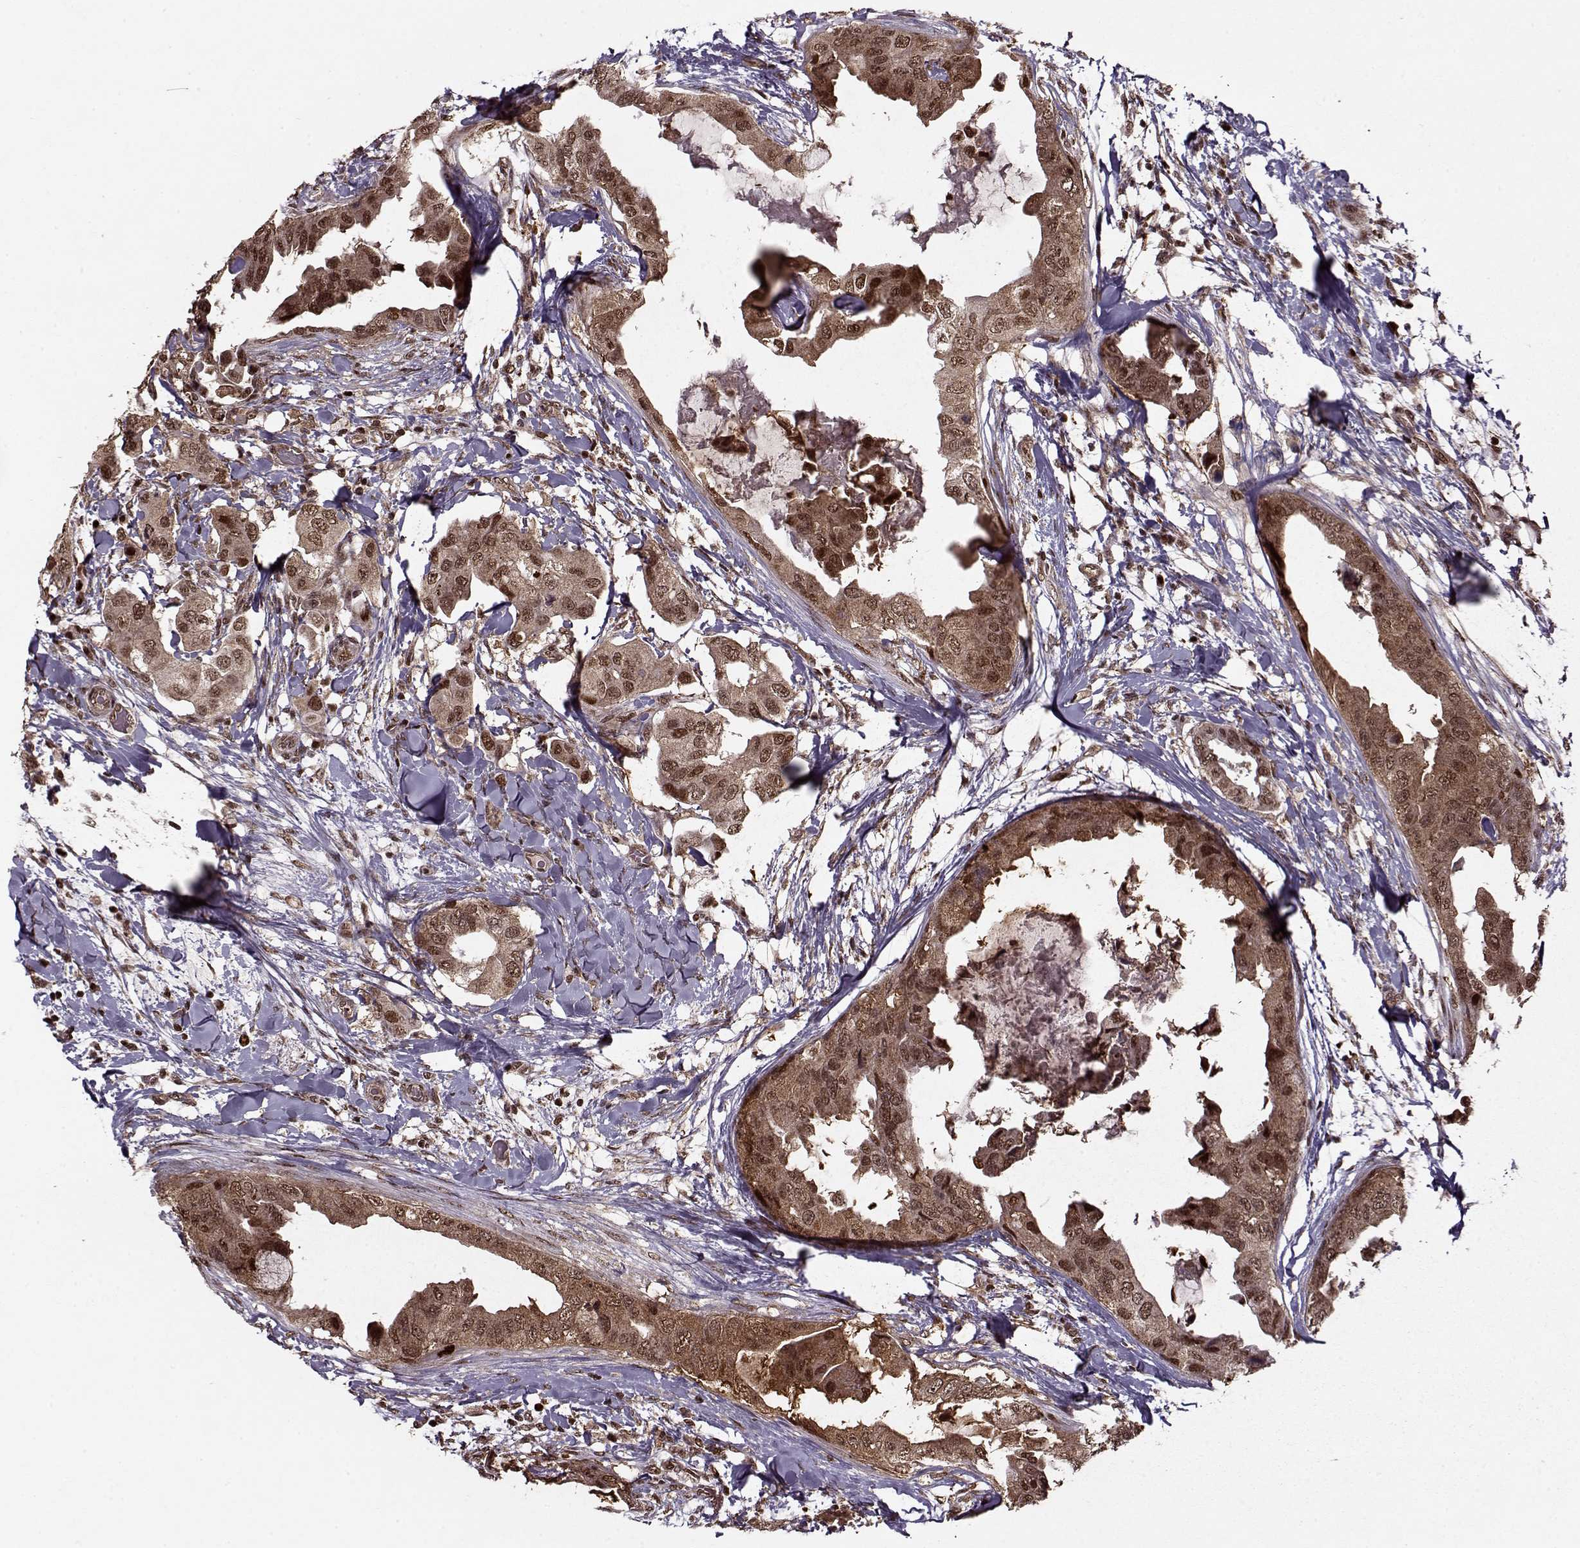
{"staining": {"intensity": "moderate", "quantity": ">75%", "location": "cytoplasmic/membranous,nuclear"}, "tissue": "breast cancer", "cell_type": "Tumor cells", "image_type": "cancer", "snomed": [{"axis": "morphology", "description": "Normal tissue, NOS"}, {"axis": "morphology", "description": "Duct carcinoma"}, {"axis": "topography", "description": "Breast"}], "caption": "Protein analysis of breast cancer tissue displays moderate cytoplasmic/membranous and nuclear staining in about >75% of tumor cells. (Brightfield microscopy of DAB IHC at high magnification).", "gene": "PSMA7", "patient": {"sex": "female", "age": 40}}